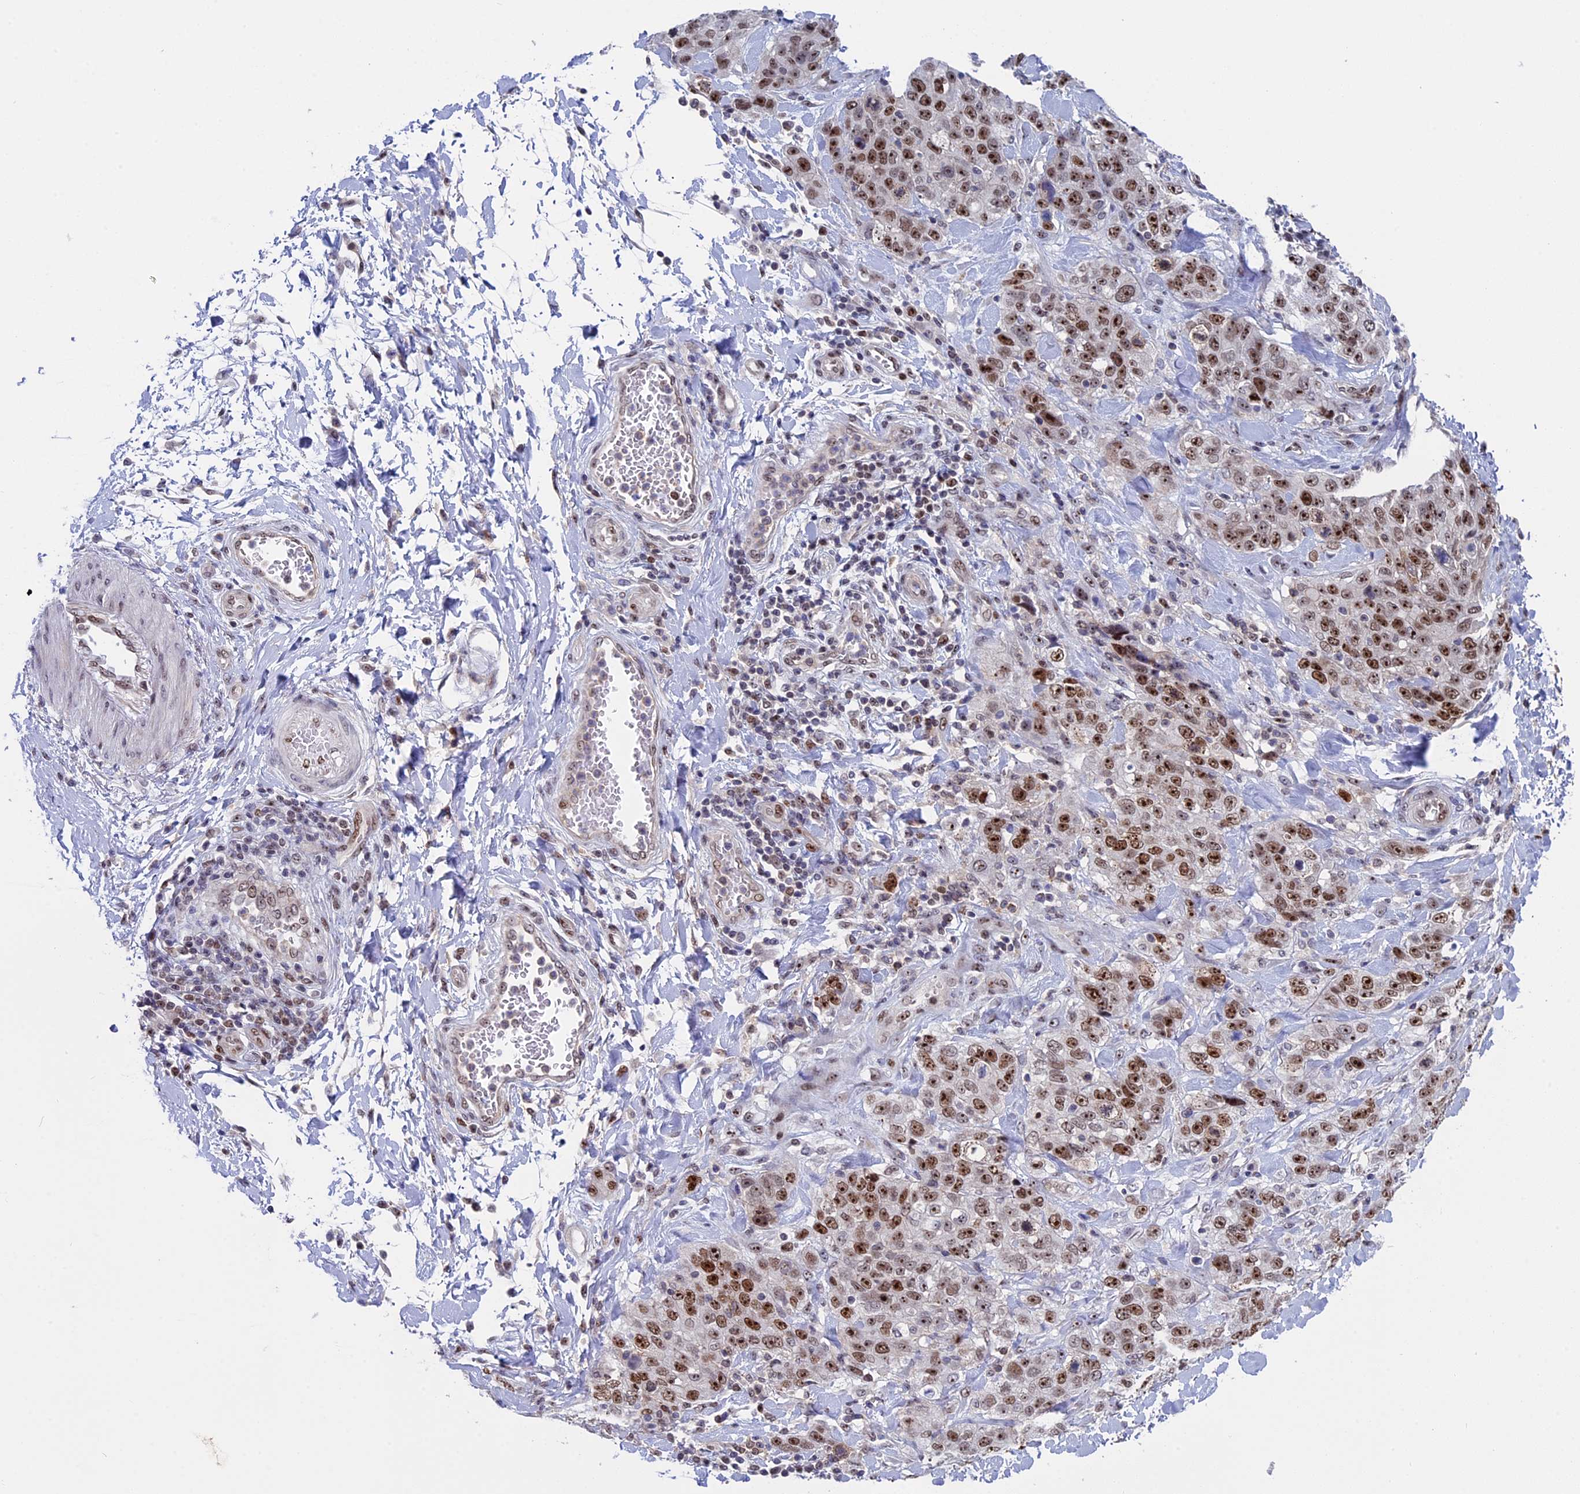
{"staining": {"intensity": "moderate", "quantity": ">75%", "location": "nuclear"}, "tissue": "stomach cancer", "cell_type": "Tumor cells", "image_type": "cancer", "snomed": [{"axis": "morphology", "description": "Adenocarcinoma, NOS"}, {"axis": "topography", "description": "Stomach"}], "caption": "Moderate nuclear staining for a protein is appreciated in approximately >75% of tumor cells of stomach adenocarcinoma using immunohistochemistry (IHC).", "gene": "CCDC86", "patient": {"sex": "male", "age": 48}}